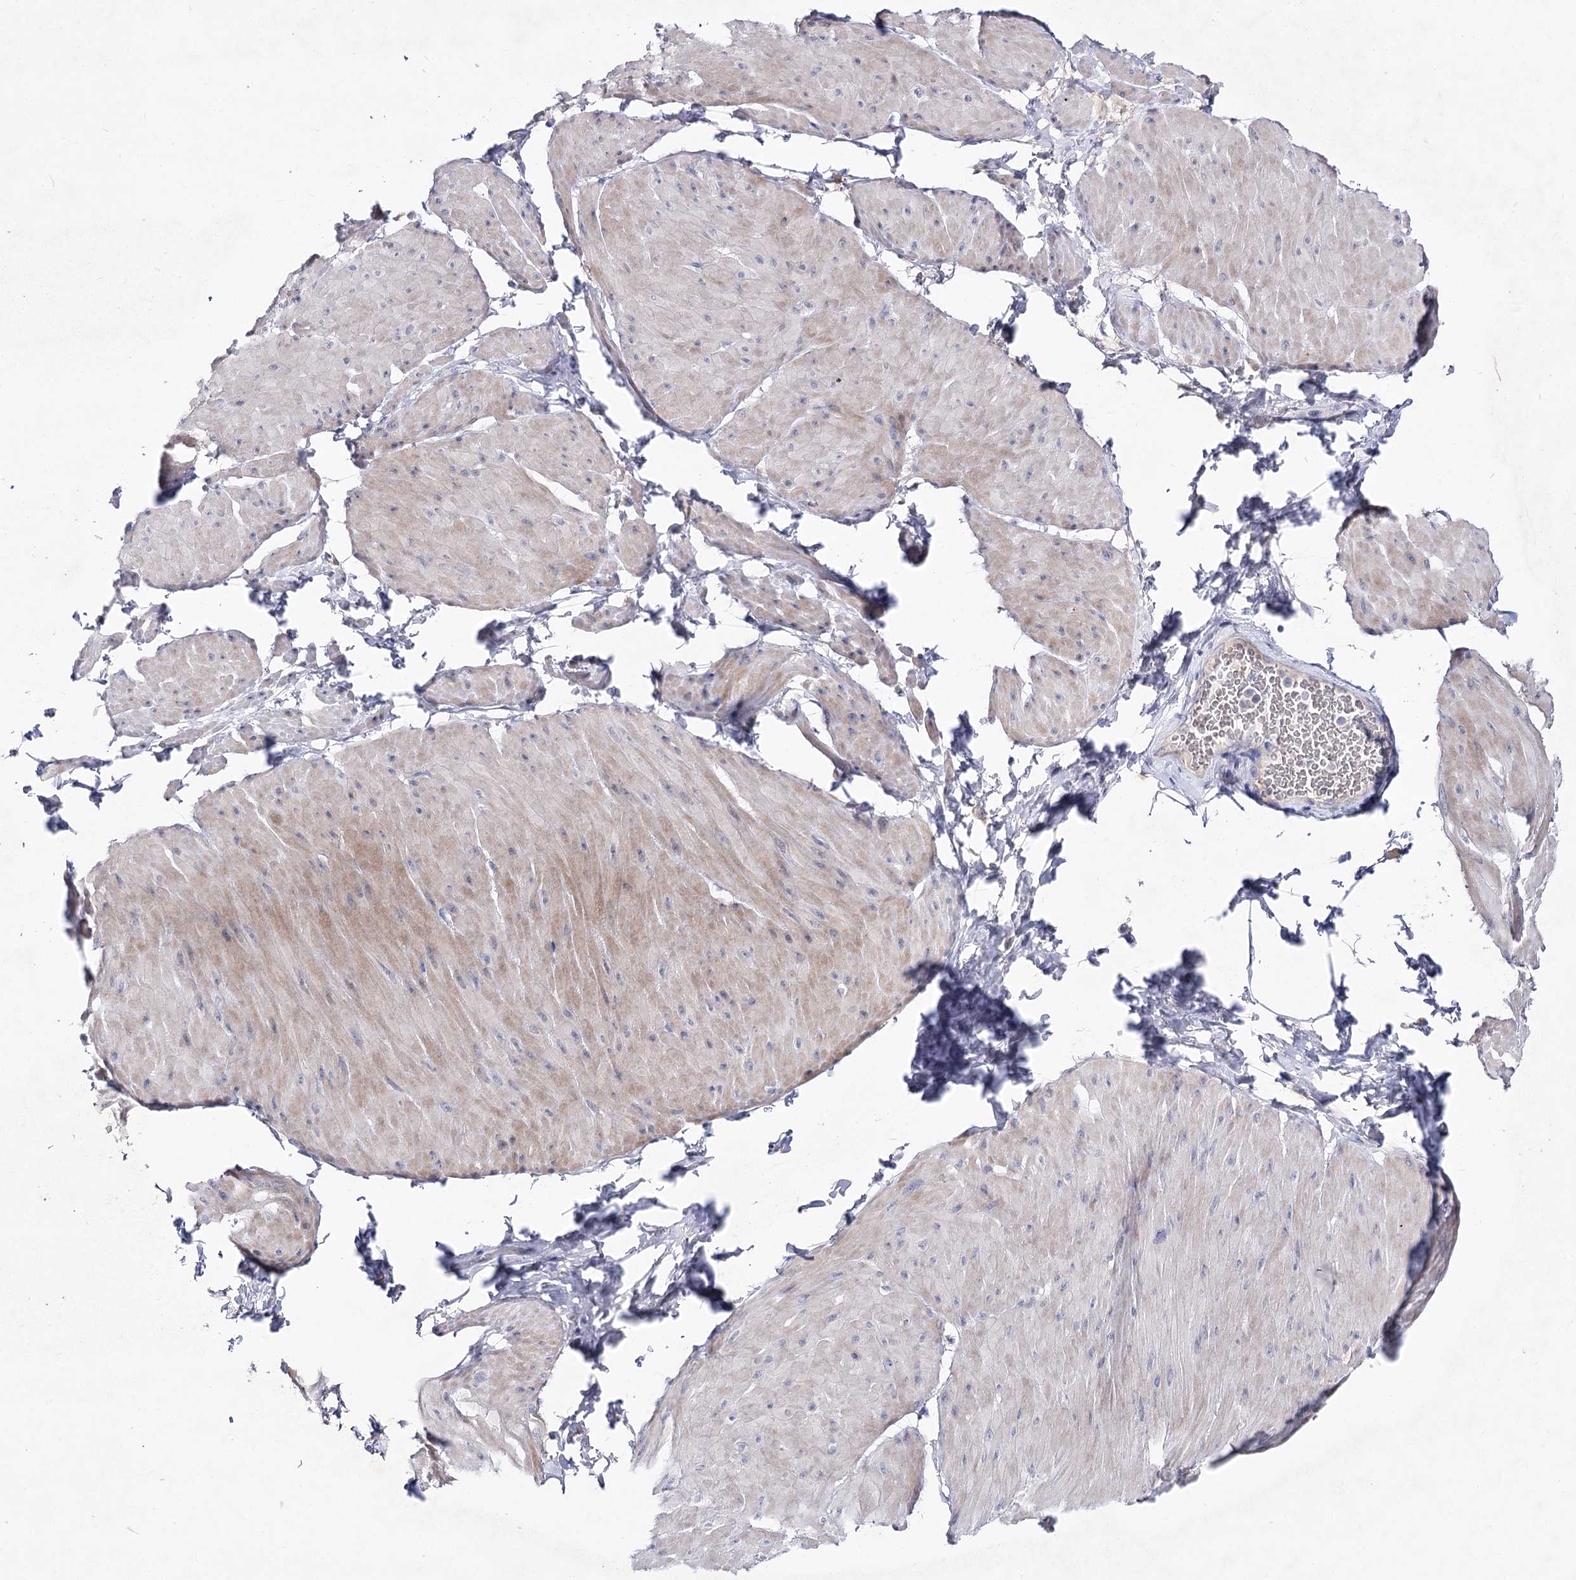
{"staining": {"intensity": "weak", "quantity": "<25%", "location": "cytoplasmic/membranous"}, "tissue": "smooth muscle", "cell_type": "Smooth muscle cells", "image_type": "normal", "snomed": [{"axis": "morphology", "description": "Urothelial carcinoma, High grade"}, {"axis": "topography", "description": "Urinary bladder"}], "caption": "Smooth muscle cells are negative for brown protein staining in normal smooth muscle. Brightfield microscopy of immunohistochemistry stained with DAB (brown) and hematoxylin (blue), captured at high magnification.", "gene": "LRRC14B", "patient": {"sex": "male", "age": 46}}